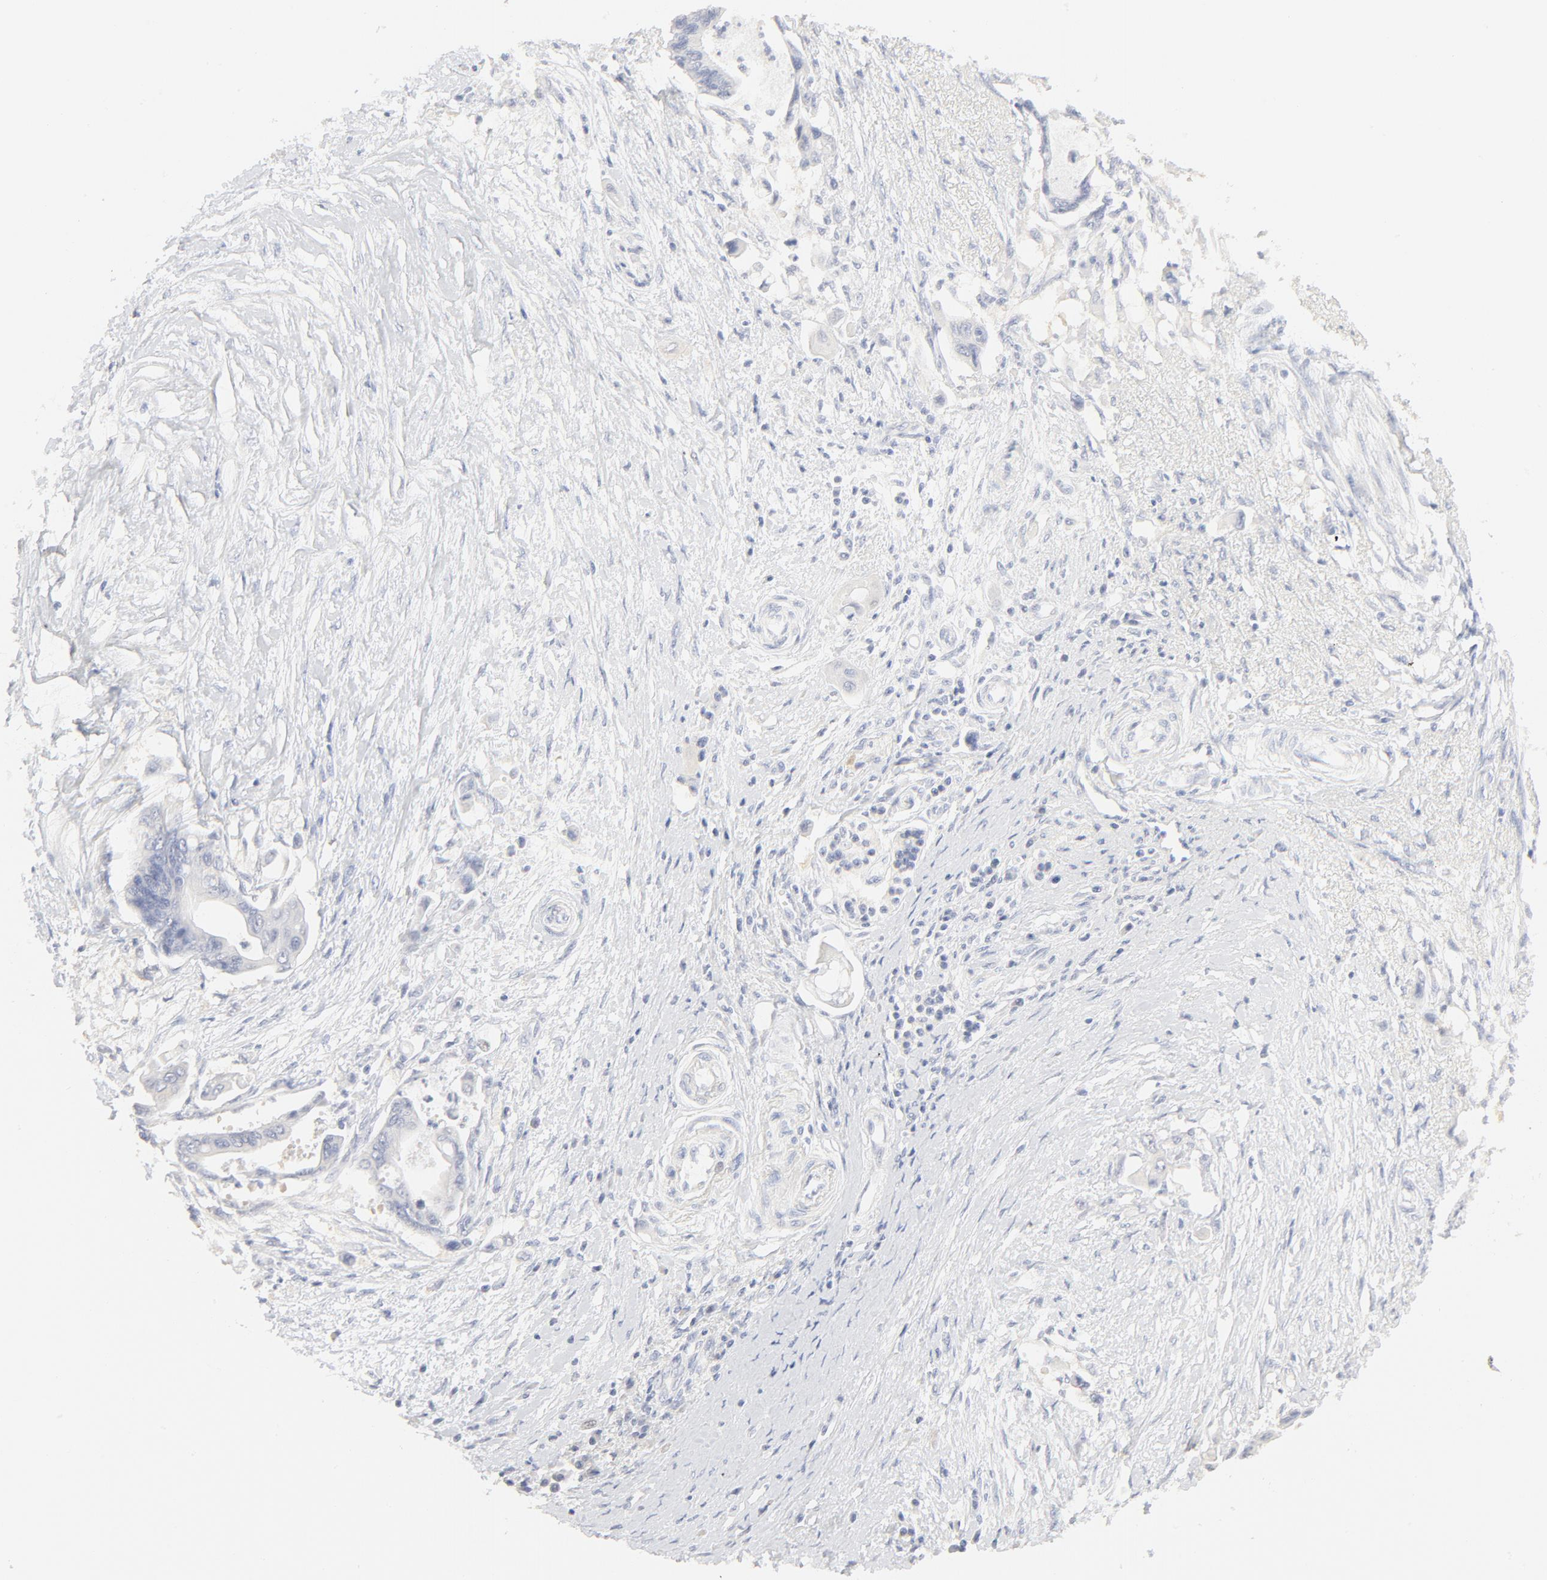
{"staining": {"intensity": "negative", "quantity": "none", "location": "none"}, "tissue": "pancreatic cancer", "cell_type": "Tumor cells", "image_type": "cancer", "snomed": [{"axis": "morphology", "description": "Adenocarcinoma, NOS"}, {"axis": "topography", "description": "Pancreas"}], "caption": "Immunohistochemistry of human pancreatic cancer (adenocarcinoma) displays no expression in tumor cells.", "gene": "FCGBP", "patient": {"sex": "female", "age": 70}}